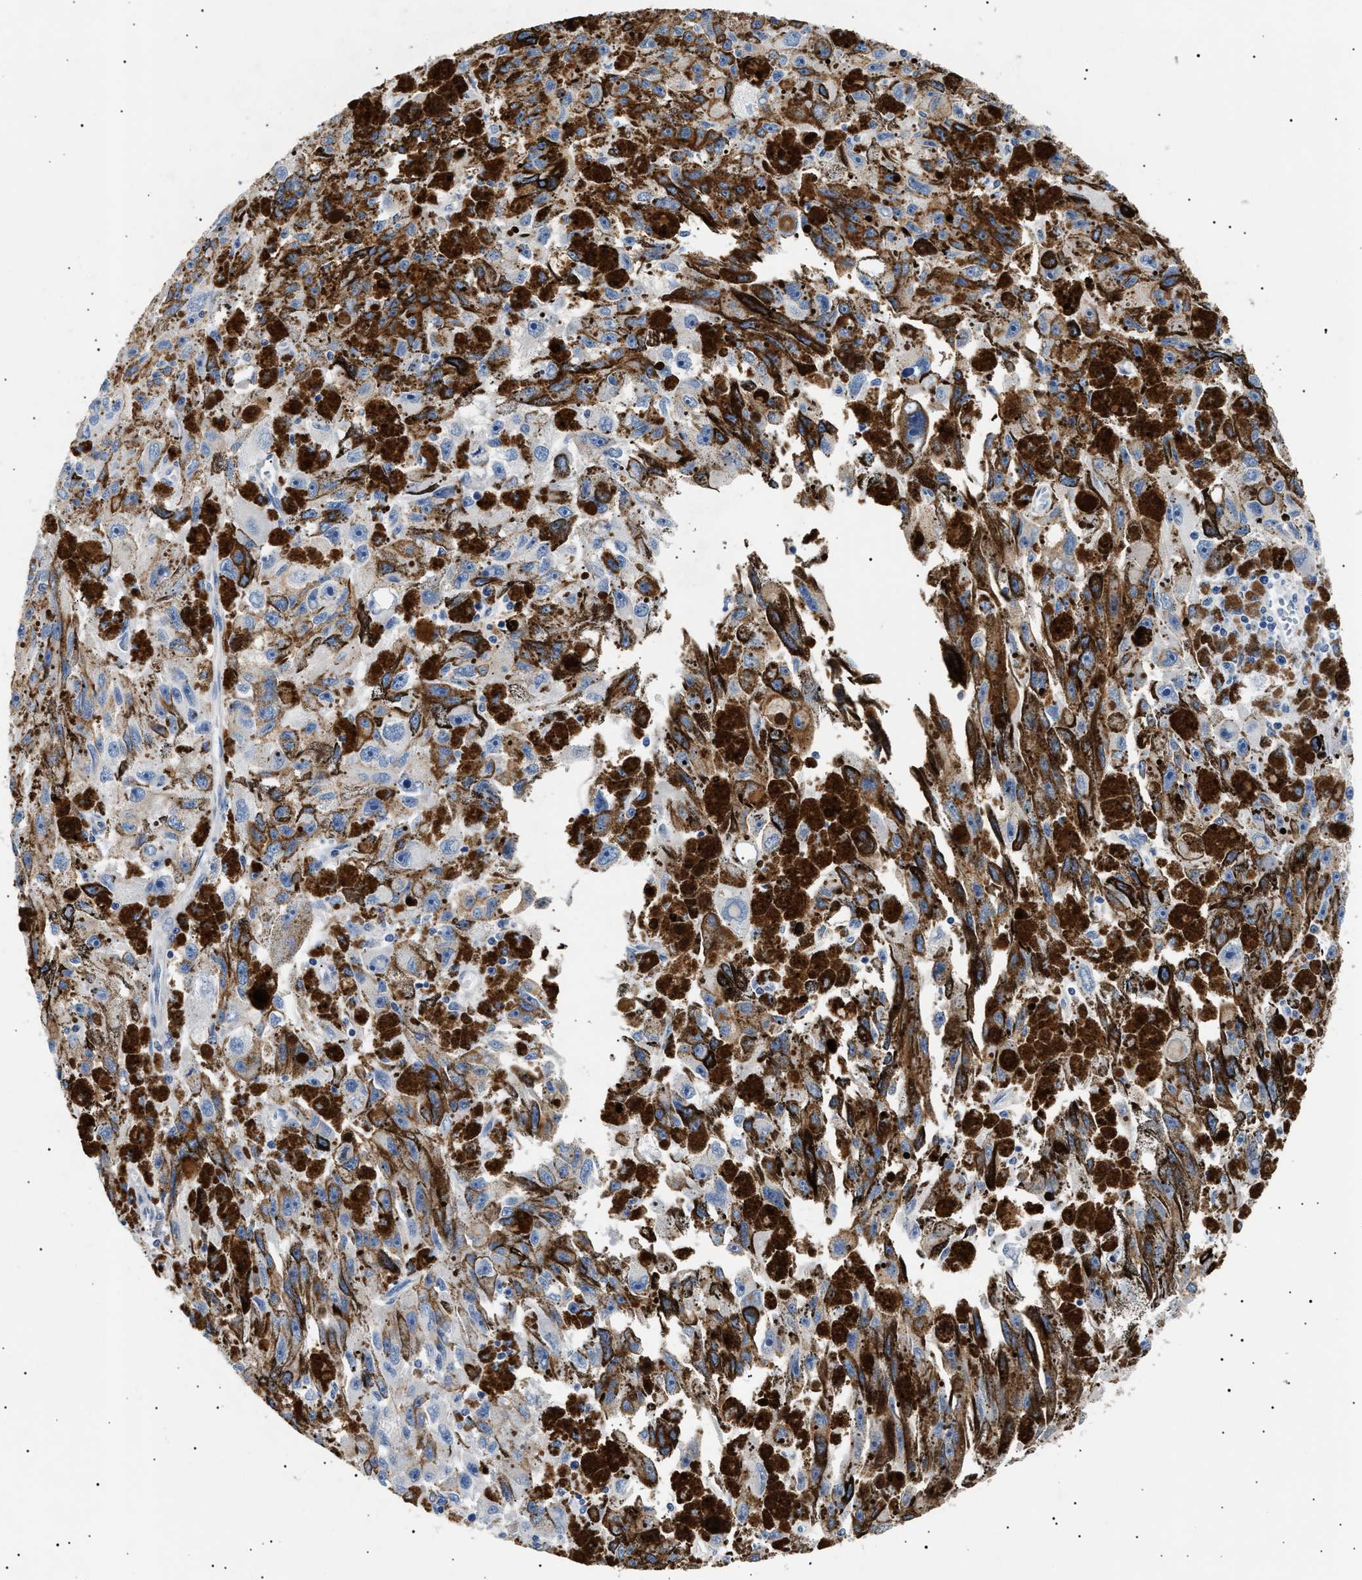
{"staining": {"intensity": "negative", "quantity": "none", "location": "none"}, "tissue": "melanoma", "cell_type": "Tumor cells", "image_type": "cancer", "snomed": [{"axis": "morphology", "description": "Malignant melanoma, NOS"}, {"axis": "topography", "description": "Skin"}], "caption": "Immunohistochemistry (IHC) histopathology image of neoplastic tissue: malignant melanoma stained with DAB shows no significant protein expression in tumor cells. (Stains: DAB (3,3'-diaminobenzidine) immunohistochemistry (IHC) with hematoxylin counter stain, Microscopy: brightfield microscopy at high magnification).", "gene": "HEMGN", "patient": {"sex": "female", "age": 104}}